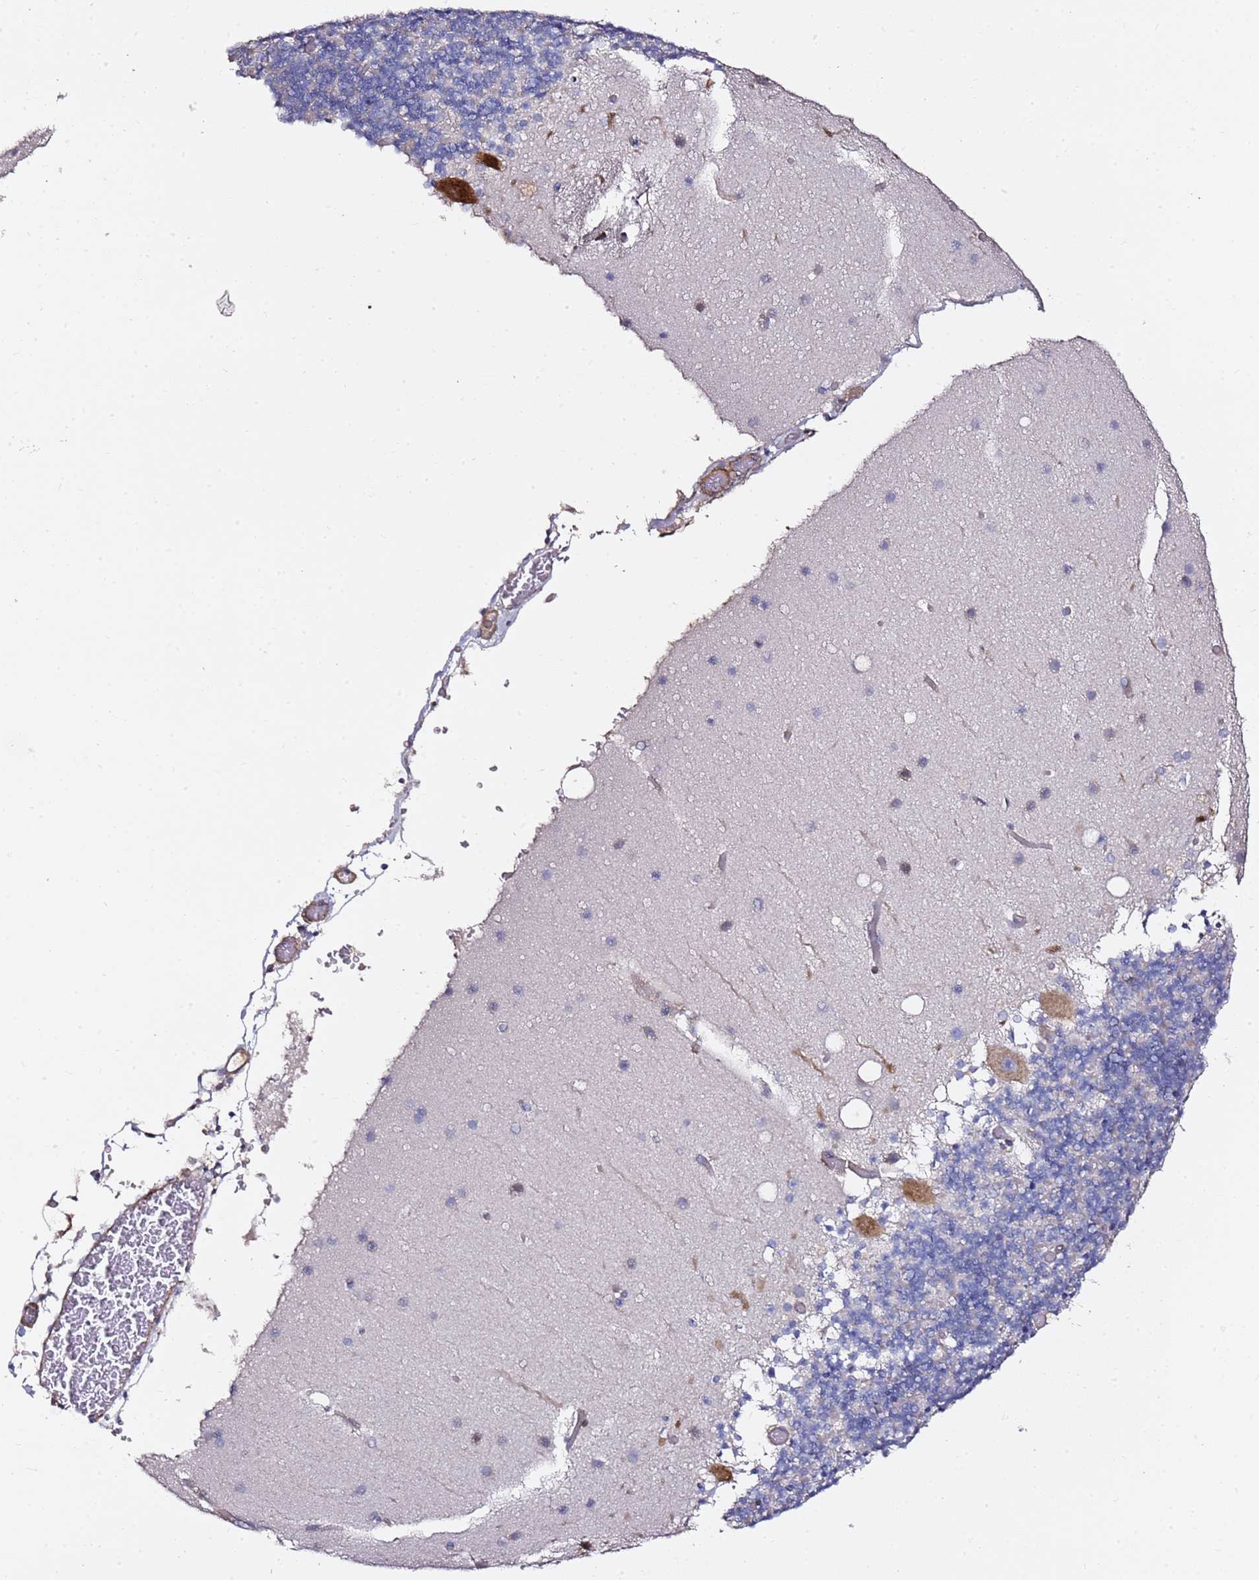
{"staining": {"intensity": "negative", "quantity": "none", "location": "none"}, "tissue": "cerebellum", "cell_type": "Cells in granular layer", "image_type": "normal", "snomed": [{"axis": "morphology", "description": "Normal tissue, NOS"}, {"axis": "topography", "description": "Cerebellum"}], "caption": "Cerebellum was stained to show a protein in brown. There is no significant positivity in cells in granular layer. The staining is performed using DAB brown chromogen with nuclei counter-stained in using hematoxylin.", "gene": "EPS8L1", "patient": {"sex": "male", "age": 57}}